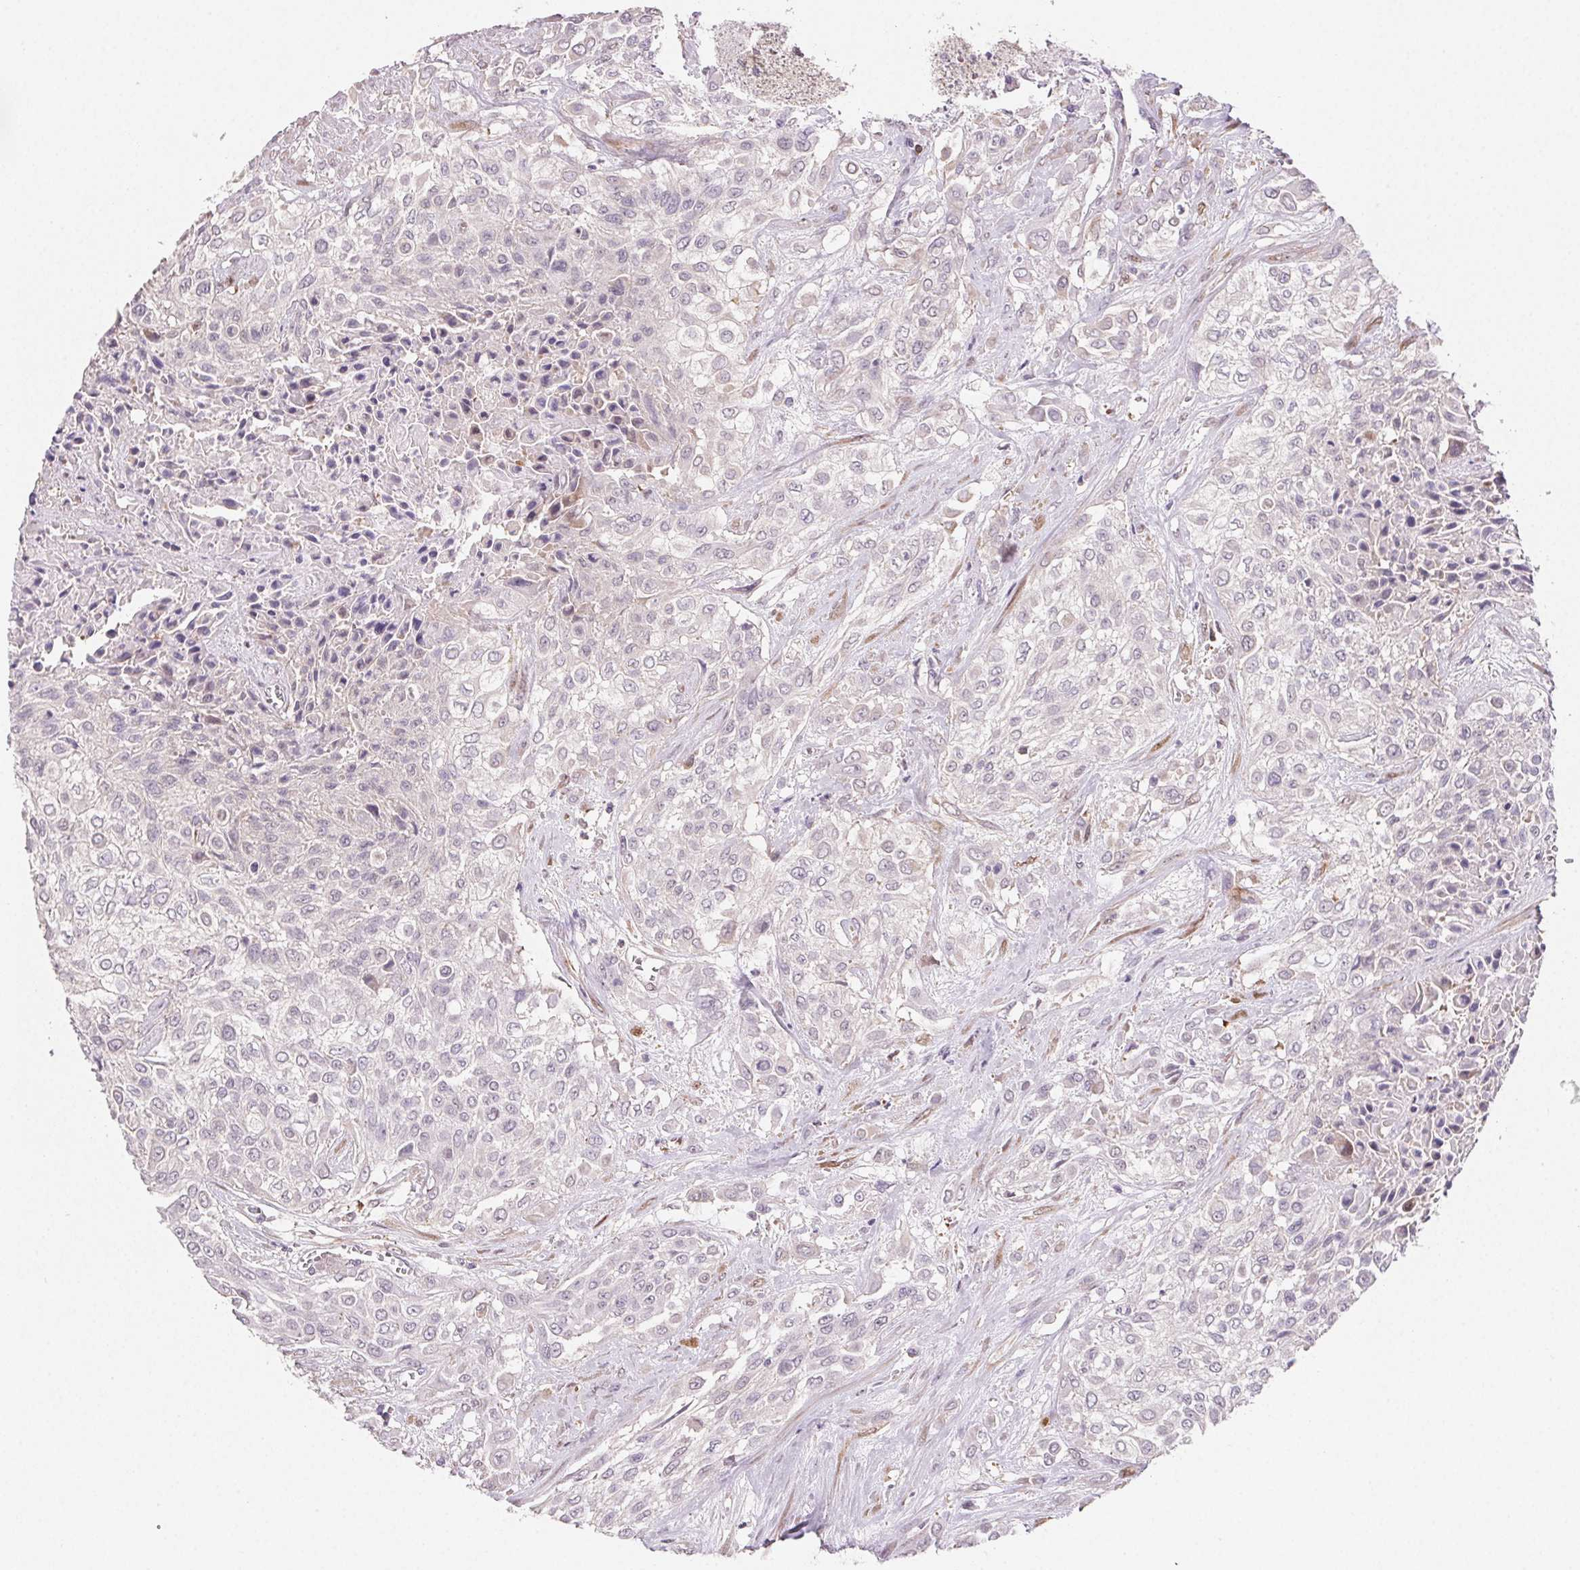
{"staining": {"intensity": "negative", "quantity": "none", "location": "none"}, "tissue": "urothelial cancer", "cell_type": "Tumor cells", "image_type": "cancer", "snomed": [{"axis": "morphology", "description": "Urothelial carcinoma, High grade"}, {"axis": "topography", "description": "Urinary bladder"}], "caption": "An image of human high-grade urothelial carcinoma is negative for staining in tumor cells.", "gene": "GBP1", "patient": {"sex": "male", "age": 57}}